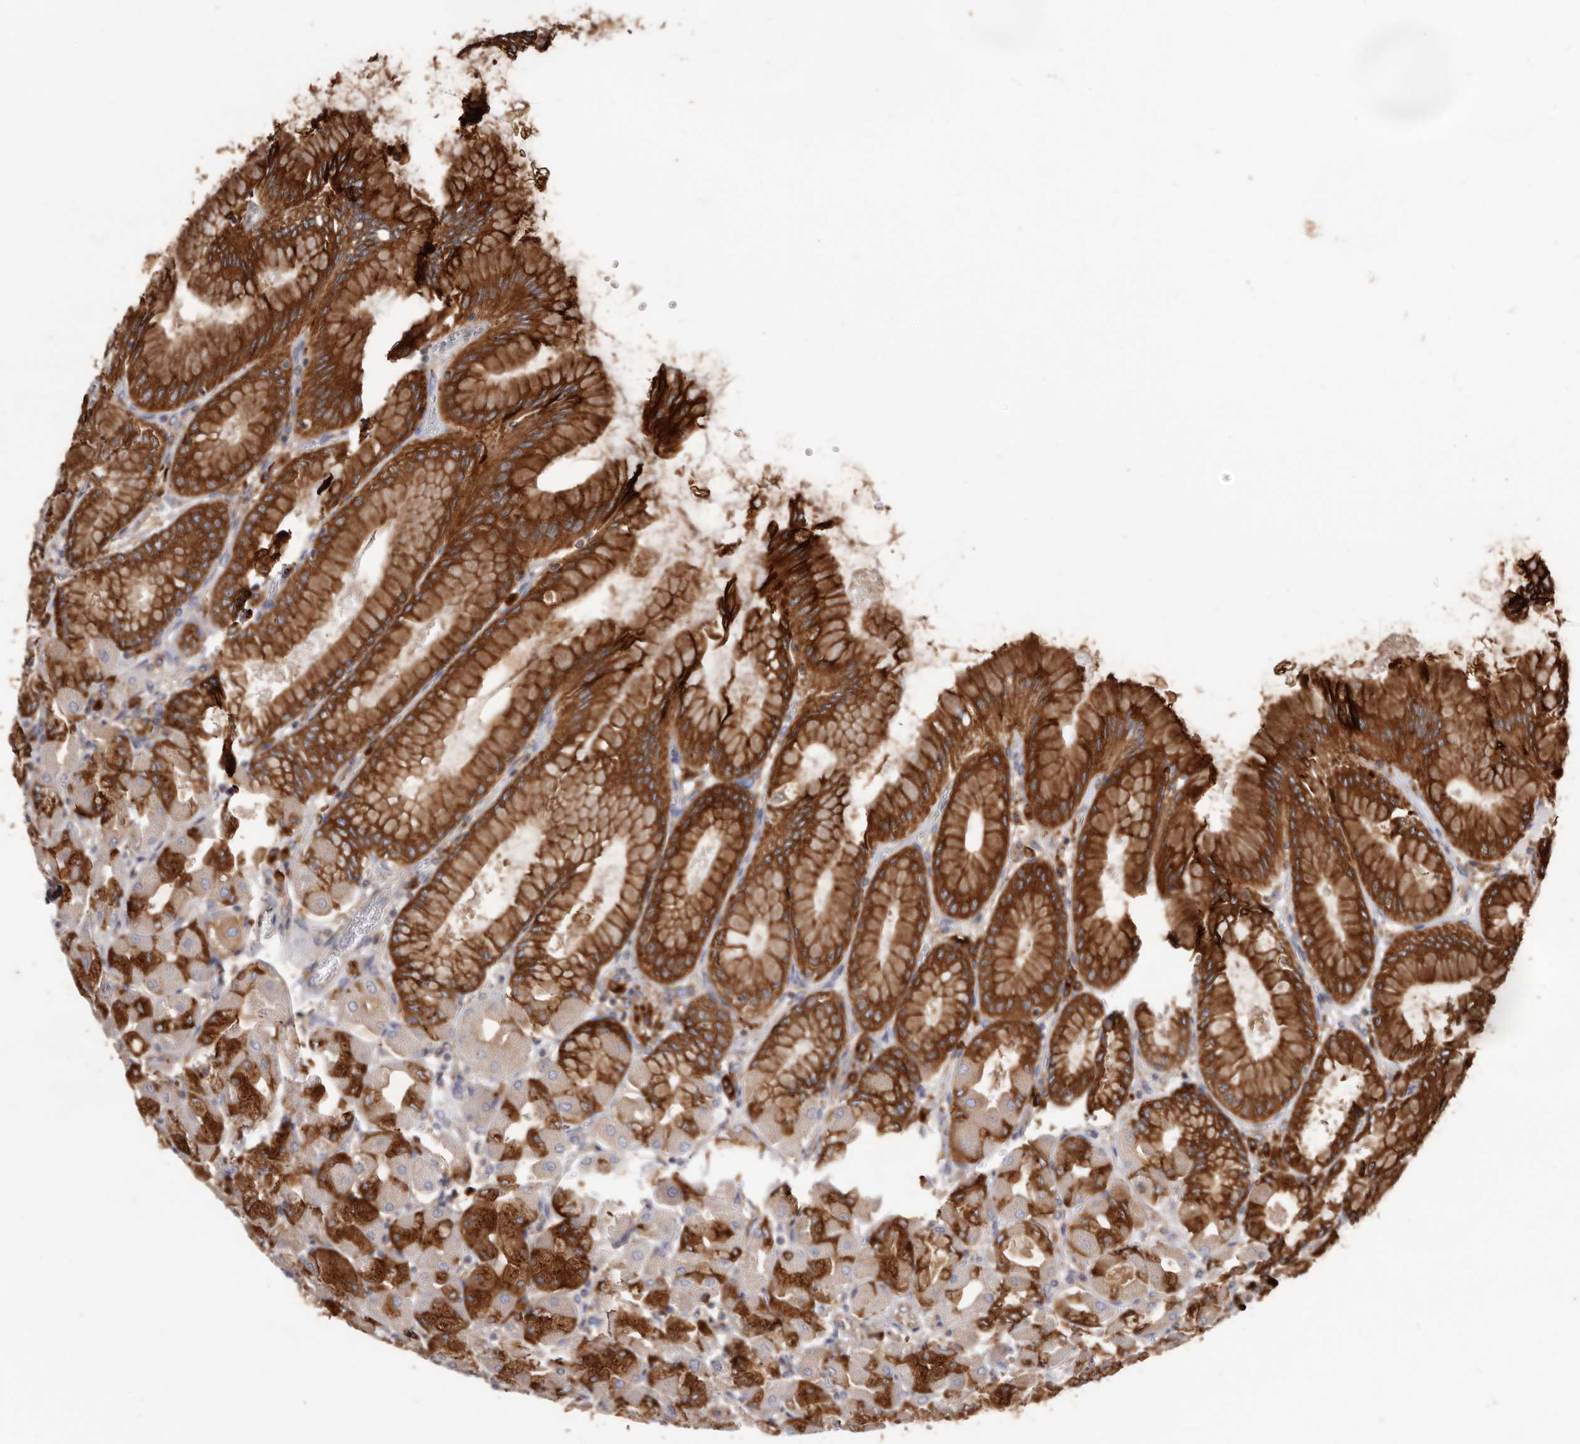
{"staining": {"intensity": "strong", "quantity": ">75%", "location": "cytoplasmic/membranous"}, "tissue": "stomach", "cell_type": "Glandular cells", "image_type": "normal", "snomed": [{"axis": "morphology", "description": "Normal tissue, NOS"}, {"axis": "topography", "description": "Stomach, upper"}], "caption": "Protein expression analysis of unremarkable human stomach reveals strong cytoplasmic/membranous positivity in approximately >75% of glandular cells.", "gene": "TPD52", "patient": {"sex": "female", "age": 56}}